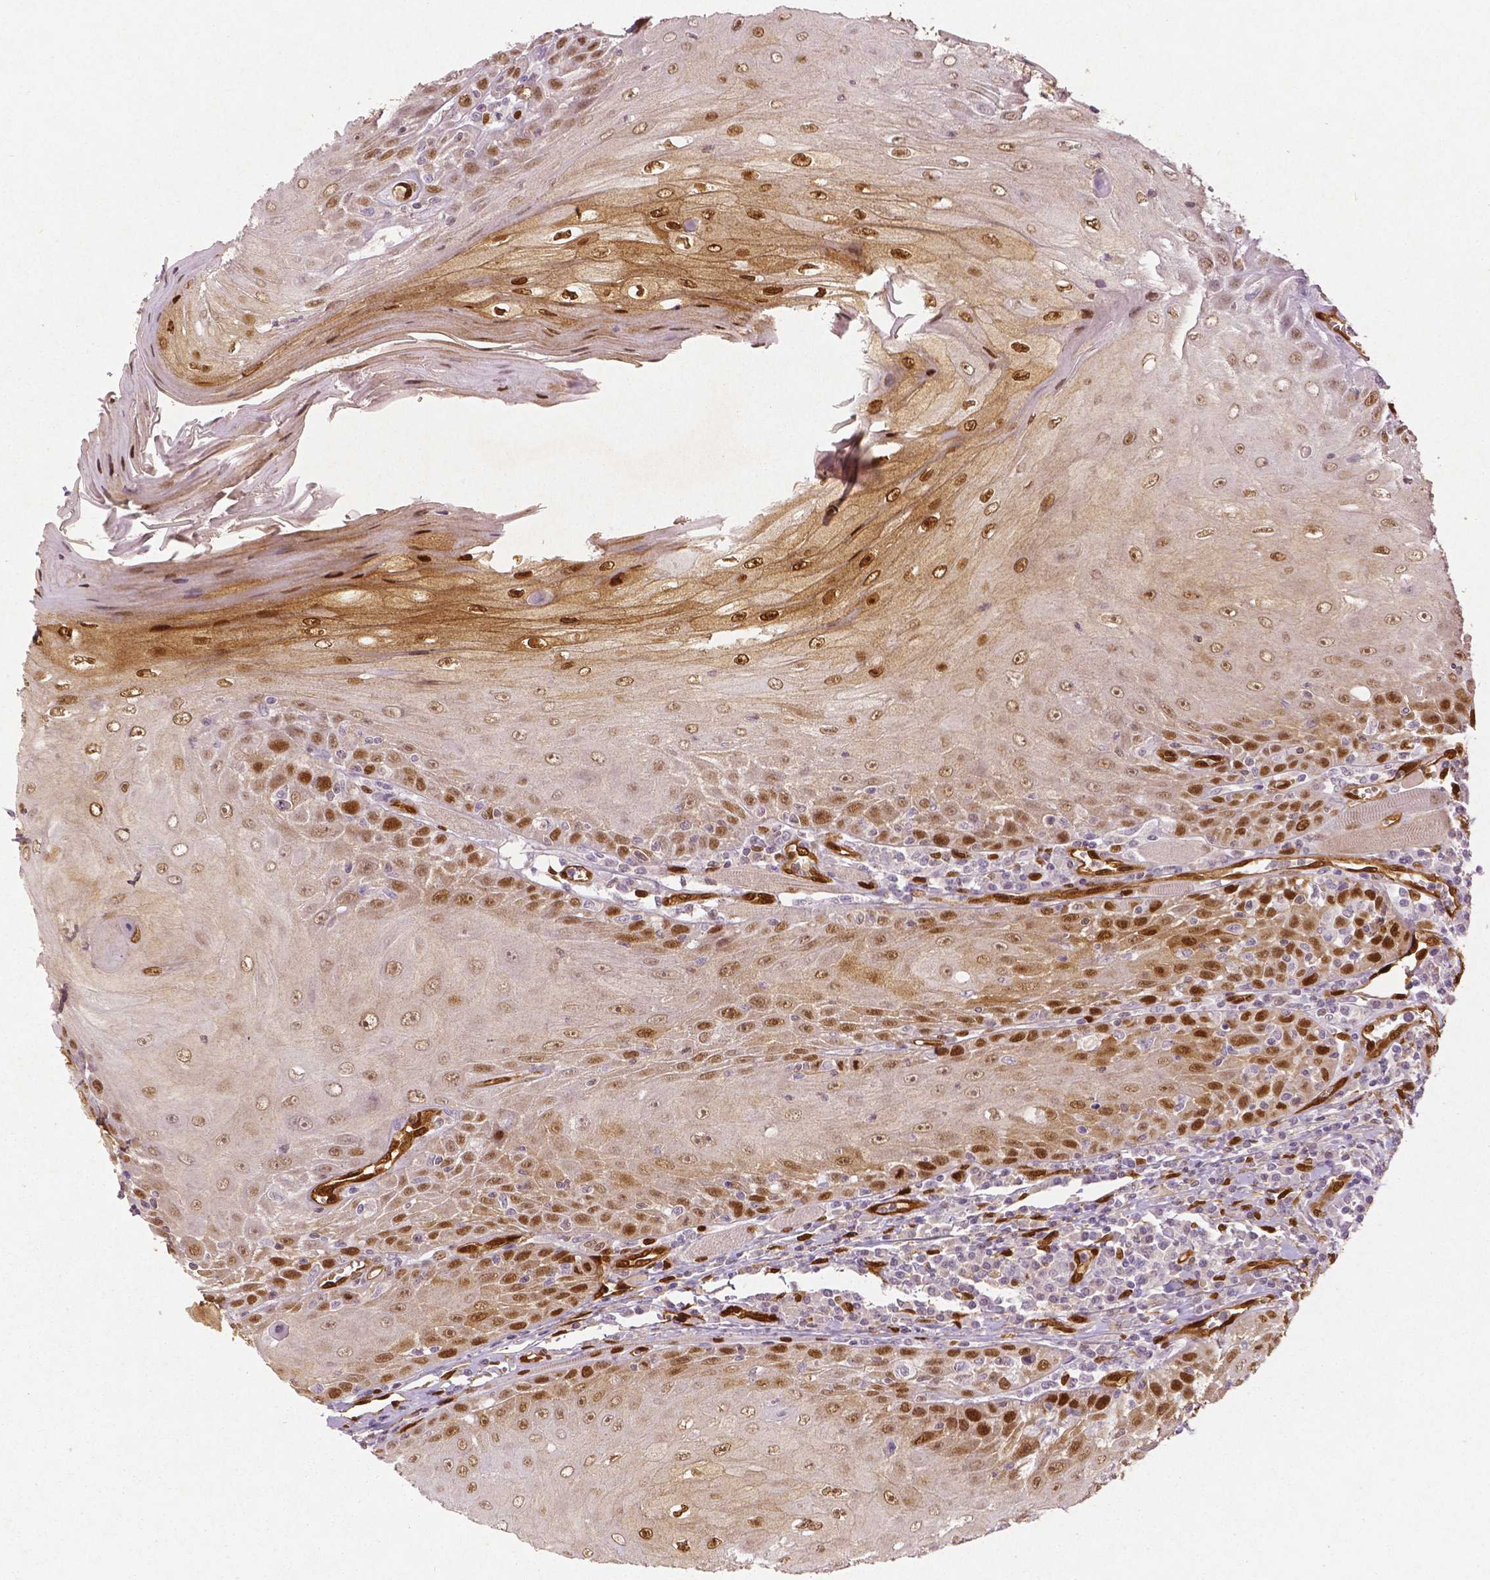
{"staining": {"intensity": "moderate", "quantity": ">75%", "location": "cytoplasmic/membranous,nuclear"}, "tissue": "head and neck cancer", "cell_type": "Tumor cells", "image_type": "cancer", "snomed": [{"axis": "morphology", "description": "Squamous cell carcinoma, NOS"}, {"axis": "topography", "description": "Head-Neck"}], "caption": "This image shows immunohistochemistry staining of head and neck cancer (squamous cell carcinoma), with medium moderate cytoplasmic/membranous and nuclear expression in about >75% of tumor cells.", "gene": "WWTR1", "patient": {"sex": "male", "age": 52}}